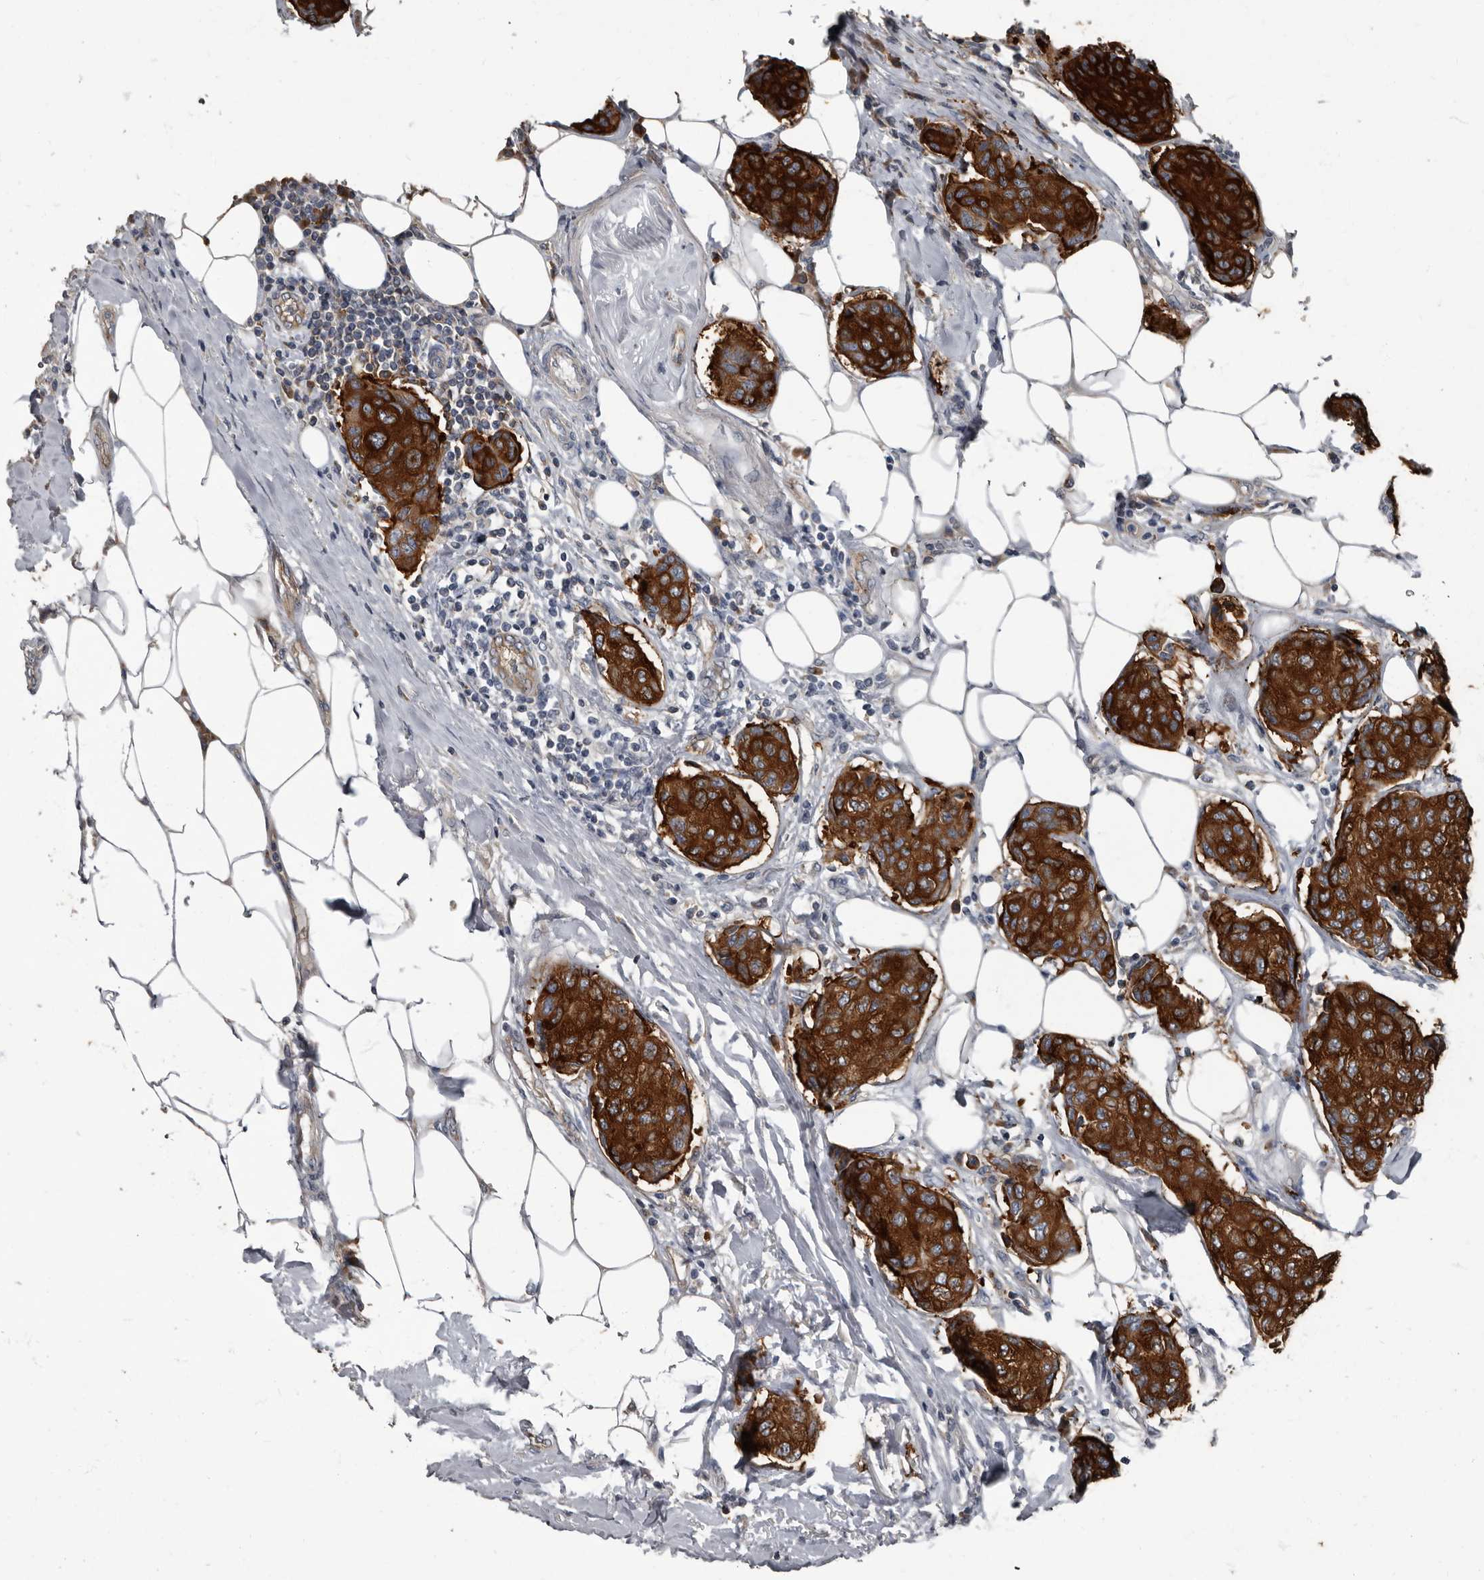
{"staining": {"intensity": "strong", "quantity": ">75%", "location": "cytoplasmic/membranous"}, "tissue": "breast cancer", "cell_type": "Tumor cells", "image_type": "cancer", "snomed": [{"axis": "morphology", "description": "Duct carcinoma"}, {"axis": "topography", "description": "Breast"}], "caption": "Human infiltrating ductal carcinoma (breast) stained with a protein marker displays strong staining in tumor cells.", "gene": "TPD52L1", "patient": {"sex": "female", "age": 80}}